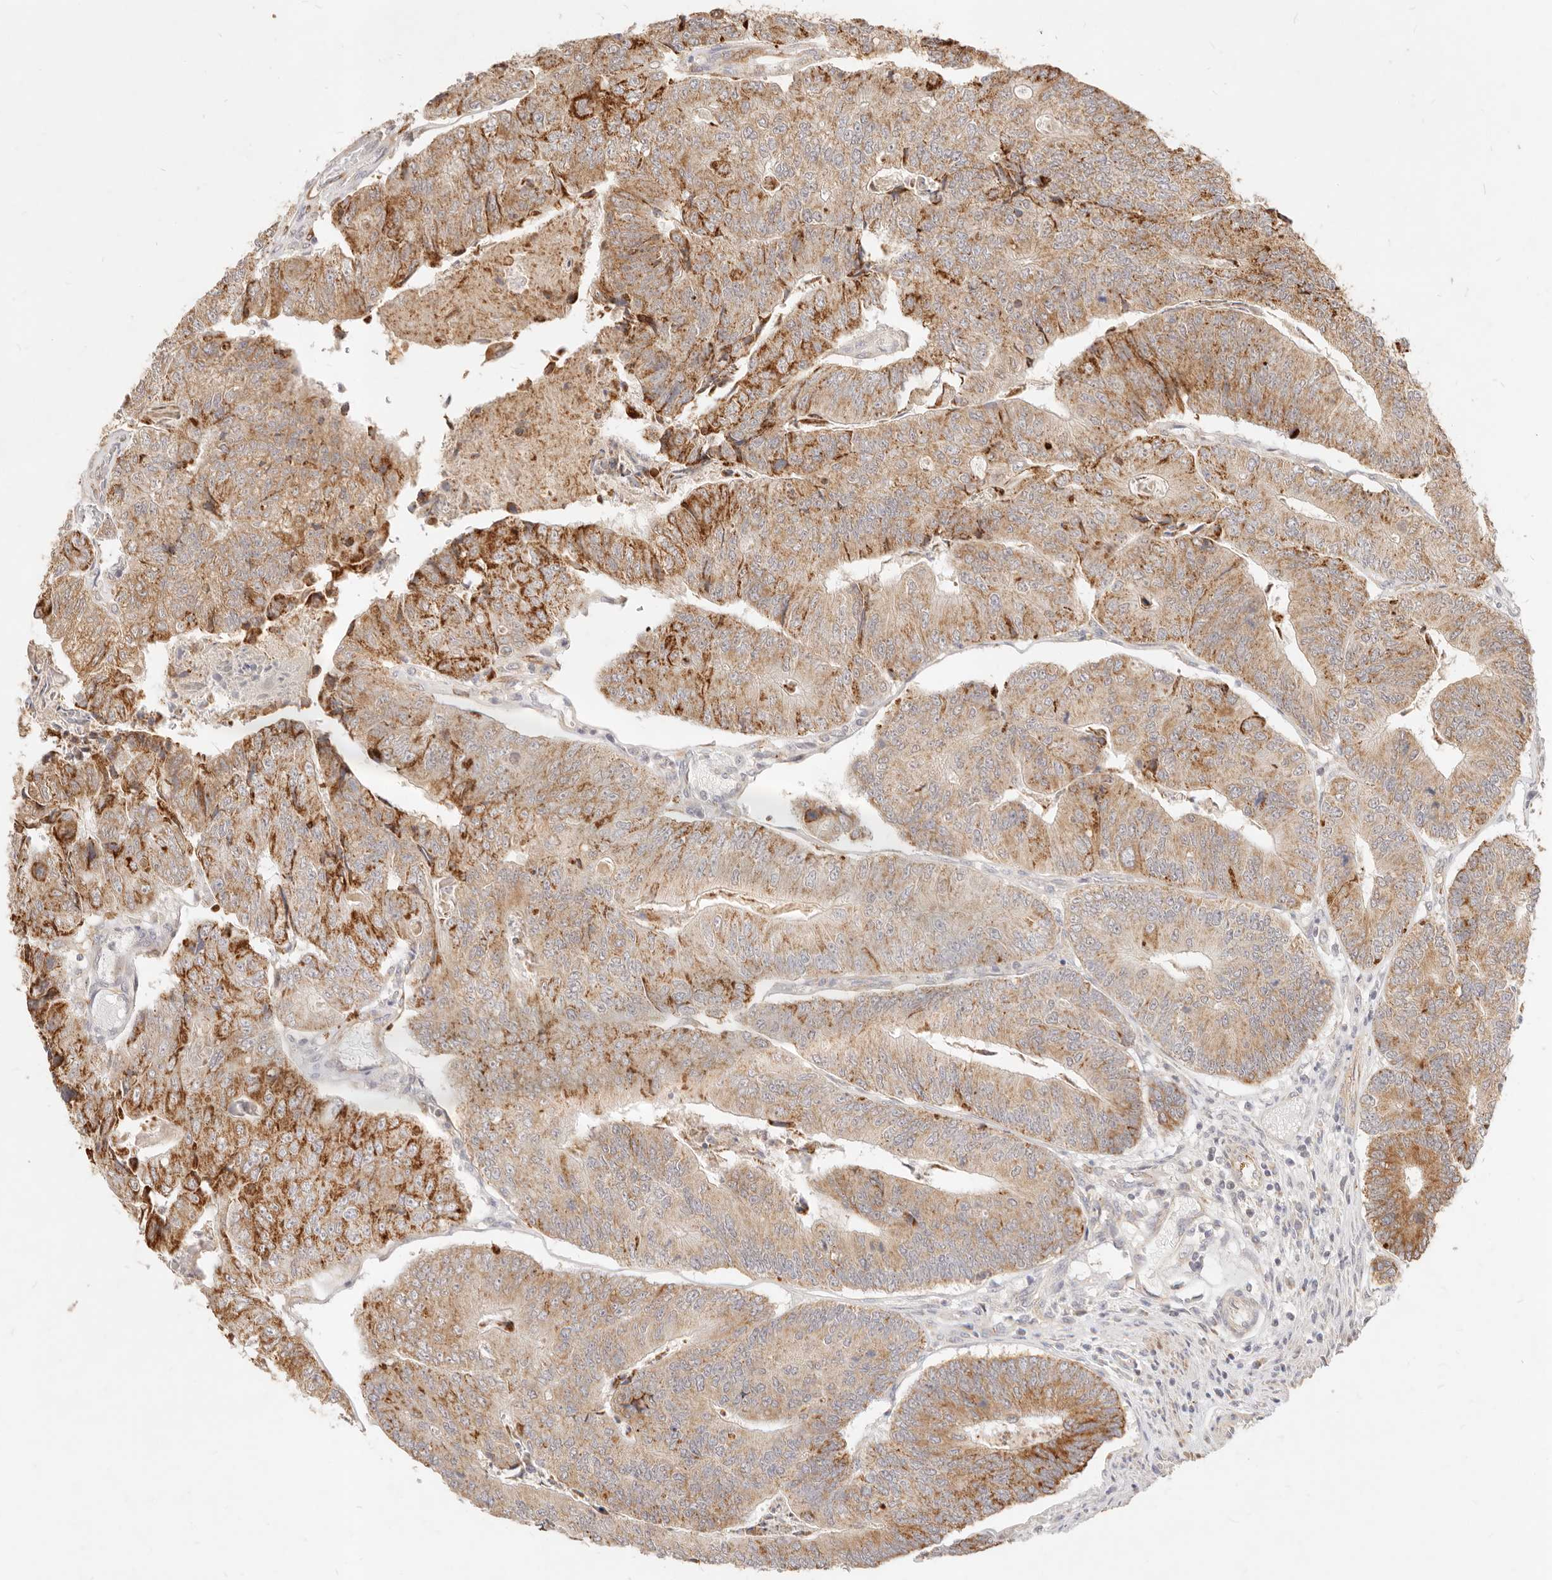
{"staining": {"intensity": "moderate", "quantity": ">75%", "location": "cytoplasmic/membranous"}, "tissue": "colorectal cancer", "cell_type": "Tumor cells", "image_type": "cancer", "snomed": [{"axis": "morphology", "description": "Adenocarcinoma, NOS"}, {"axis": "topography", "description": "Colon"}], "caption": "Immunohistochemistry of colorectal cancer (adenocarcinoma) shows medium levels of moderate cytoplasmic/membranous staining in approximately >75% of tumor cells. (DAB IHC with brightfield microscopy, high magnification).", "gene": "RUBCNL", "patient": {"sex": "female", "age": 67}}